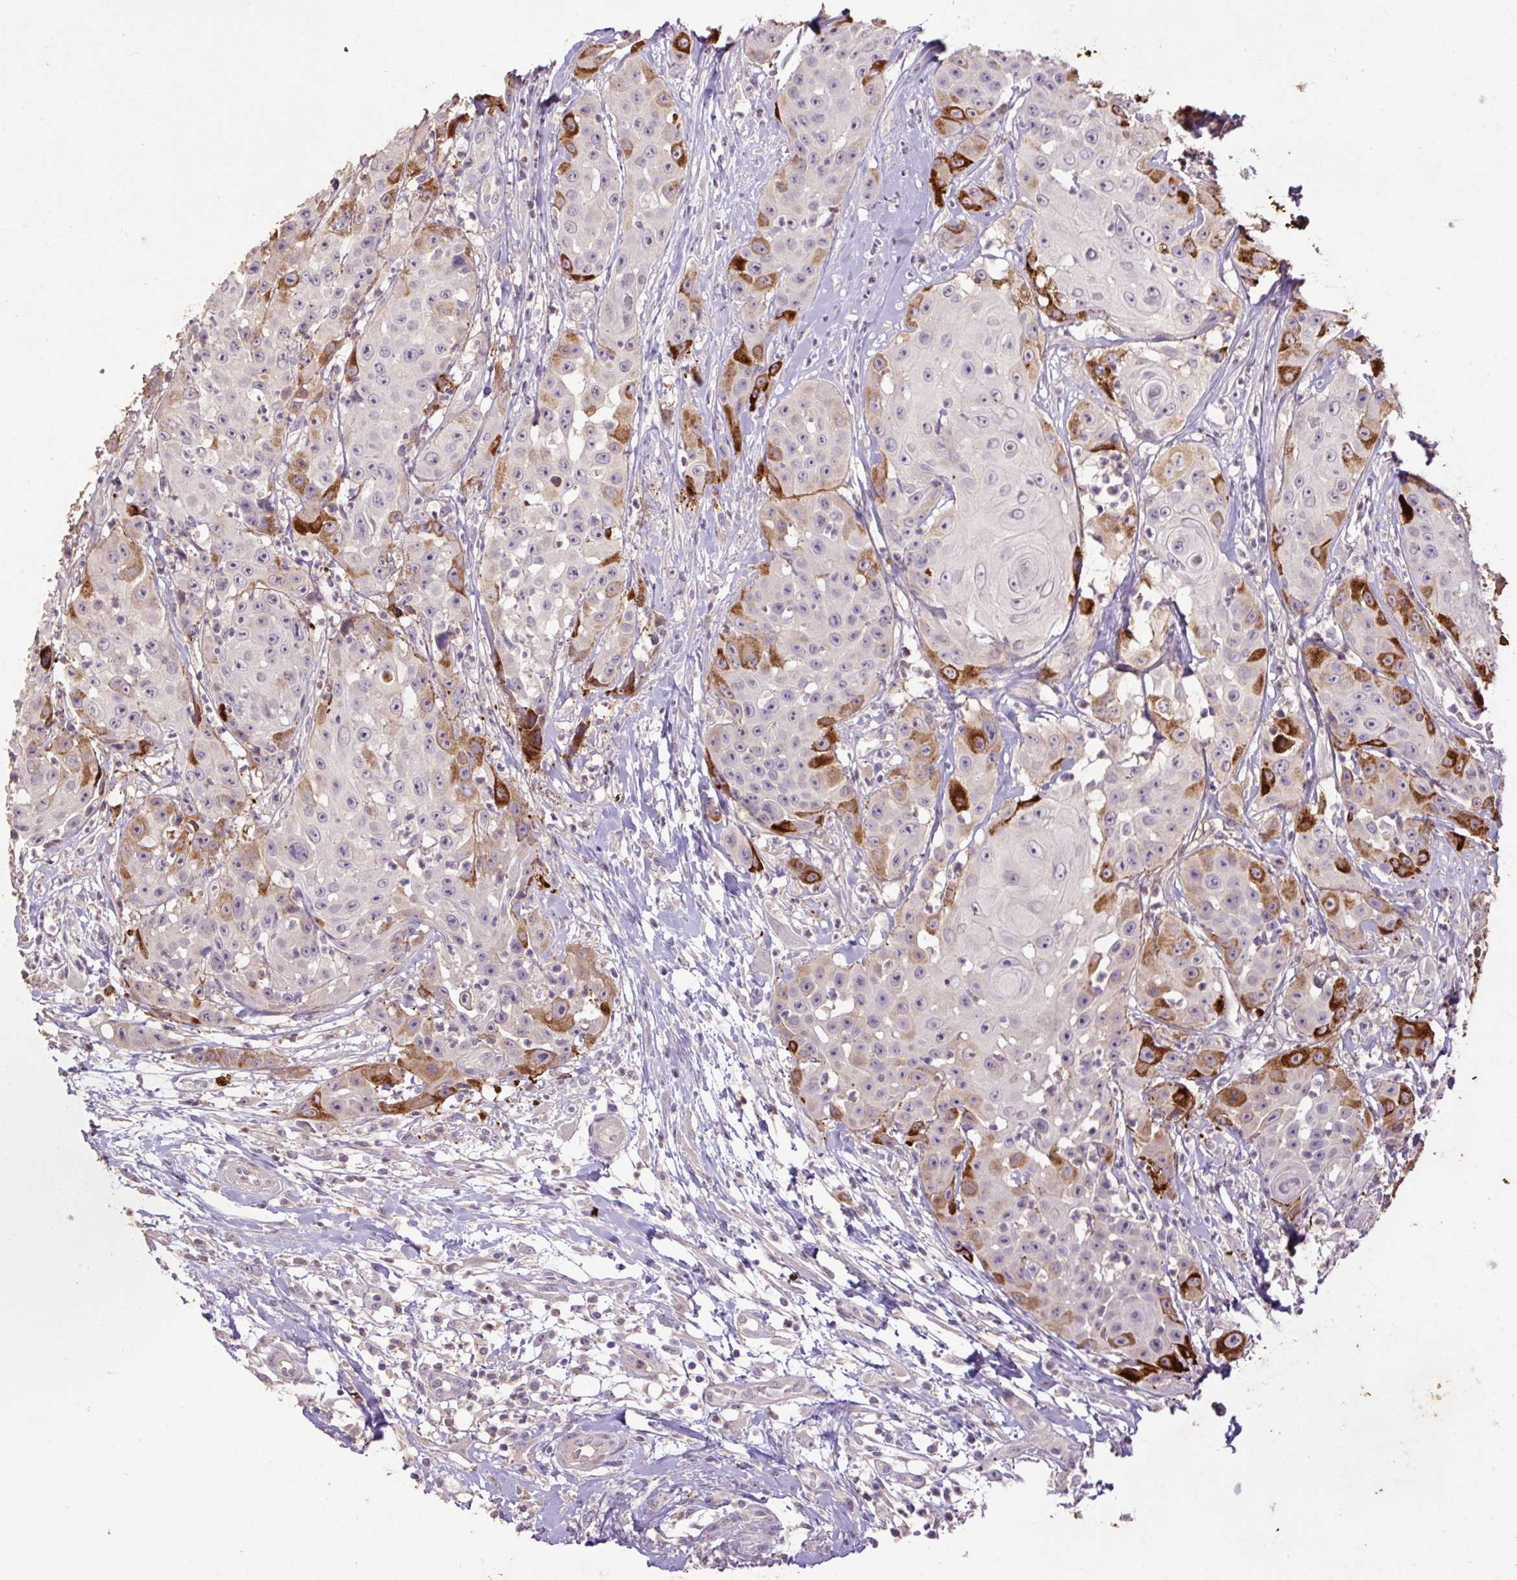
{"staining": {"intensity": "strong", "quantity": "<25%", "location": "cytoplasmic/membranous"}, "tissue": "head and neck cancer", "cell_type": "Tumor cells", "image_type": "cancer", "snomed": [{"axis": "morphology", "description": "Squamous cell carcinoma, NOS"}, {"axis": "topography", "description": "Head-Neck"}], "caption": "Immunohistochemical staining of human head and neck squamous cell carcinoma displays medium levels of strong cytoplasmic/membranous protein positivity in about <25% of tumor cells. (Stains: DAB in brown, nuclei in blue, Microscopy: brightfield microscopy at high magnification).", "gene": "LRTM2", "patient": {"sex": "male", "age": 83}}